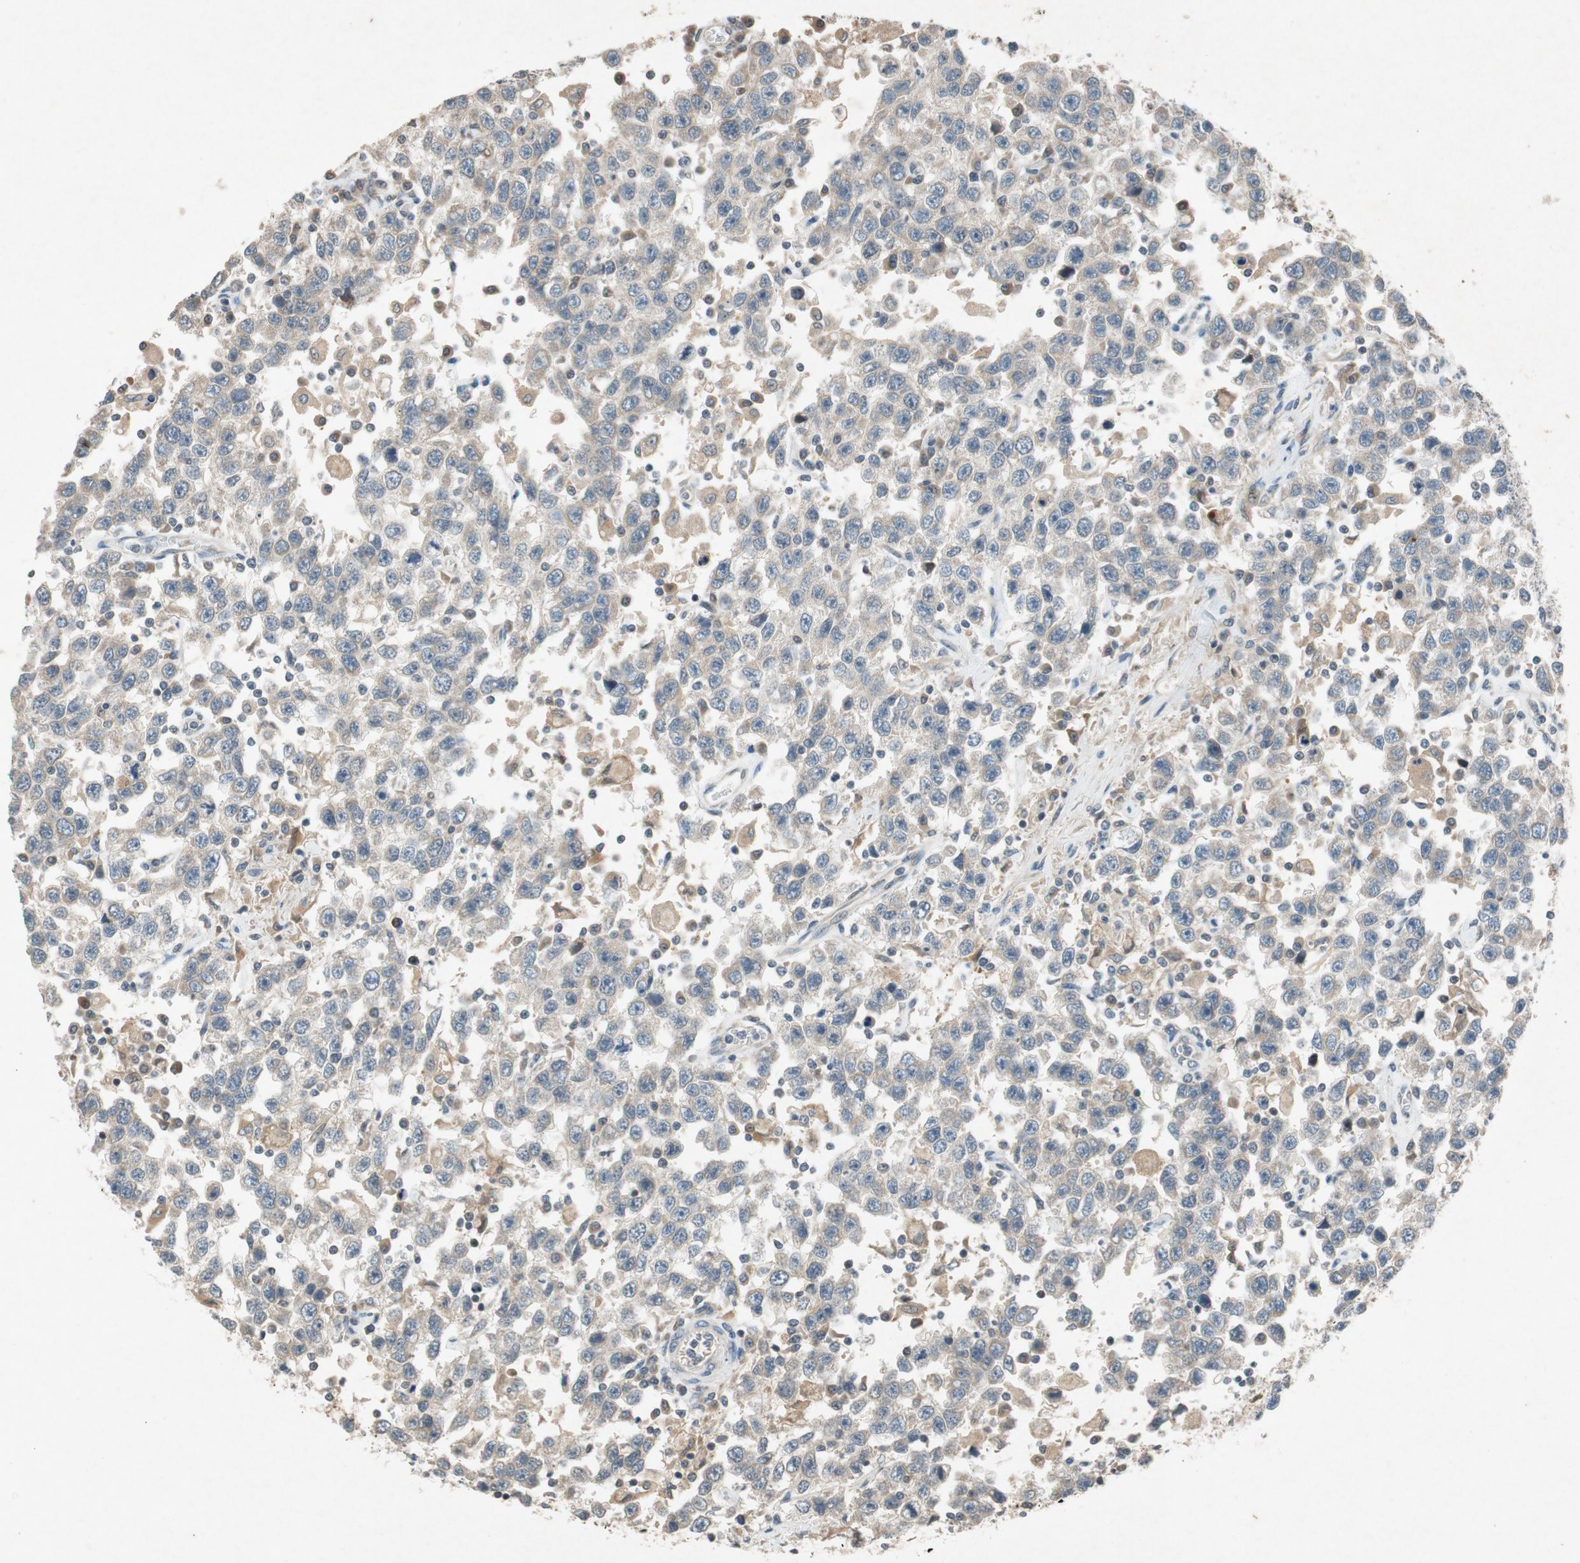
{"staining": {"intensity": "weak", "quantity": ">75%", "location": "cytoplasmic/membranous"}, "tissue": "testis cancer", "cell_type": "Tumor cells", "image_type": "cancer", "snomed": [{"axis": "morphology", "description": "Seminoma, NOS"}, {"axis": "topography", "description": "Testis"}], "caption": "Immunohistochemical staining of human testis seminoma reveals low levels of weak cytoplasmic/membranous staining in about >75% of tumor cells.", "gene": "ATP2C1", "patient": {"sex": "male", "age": 41}}